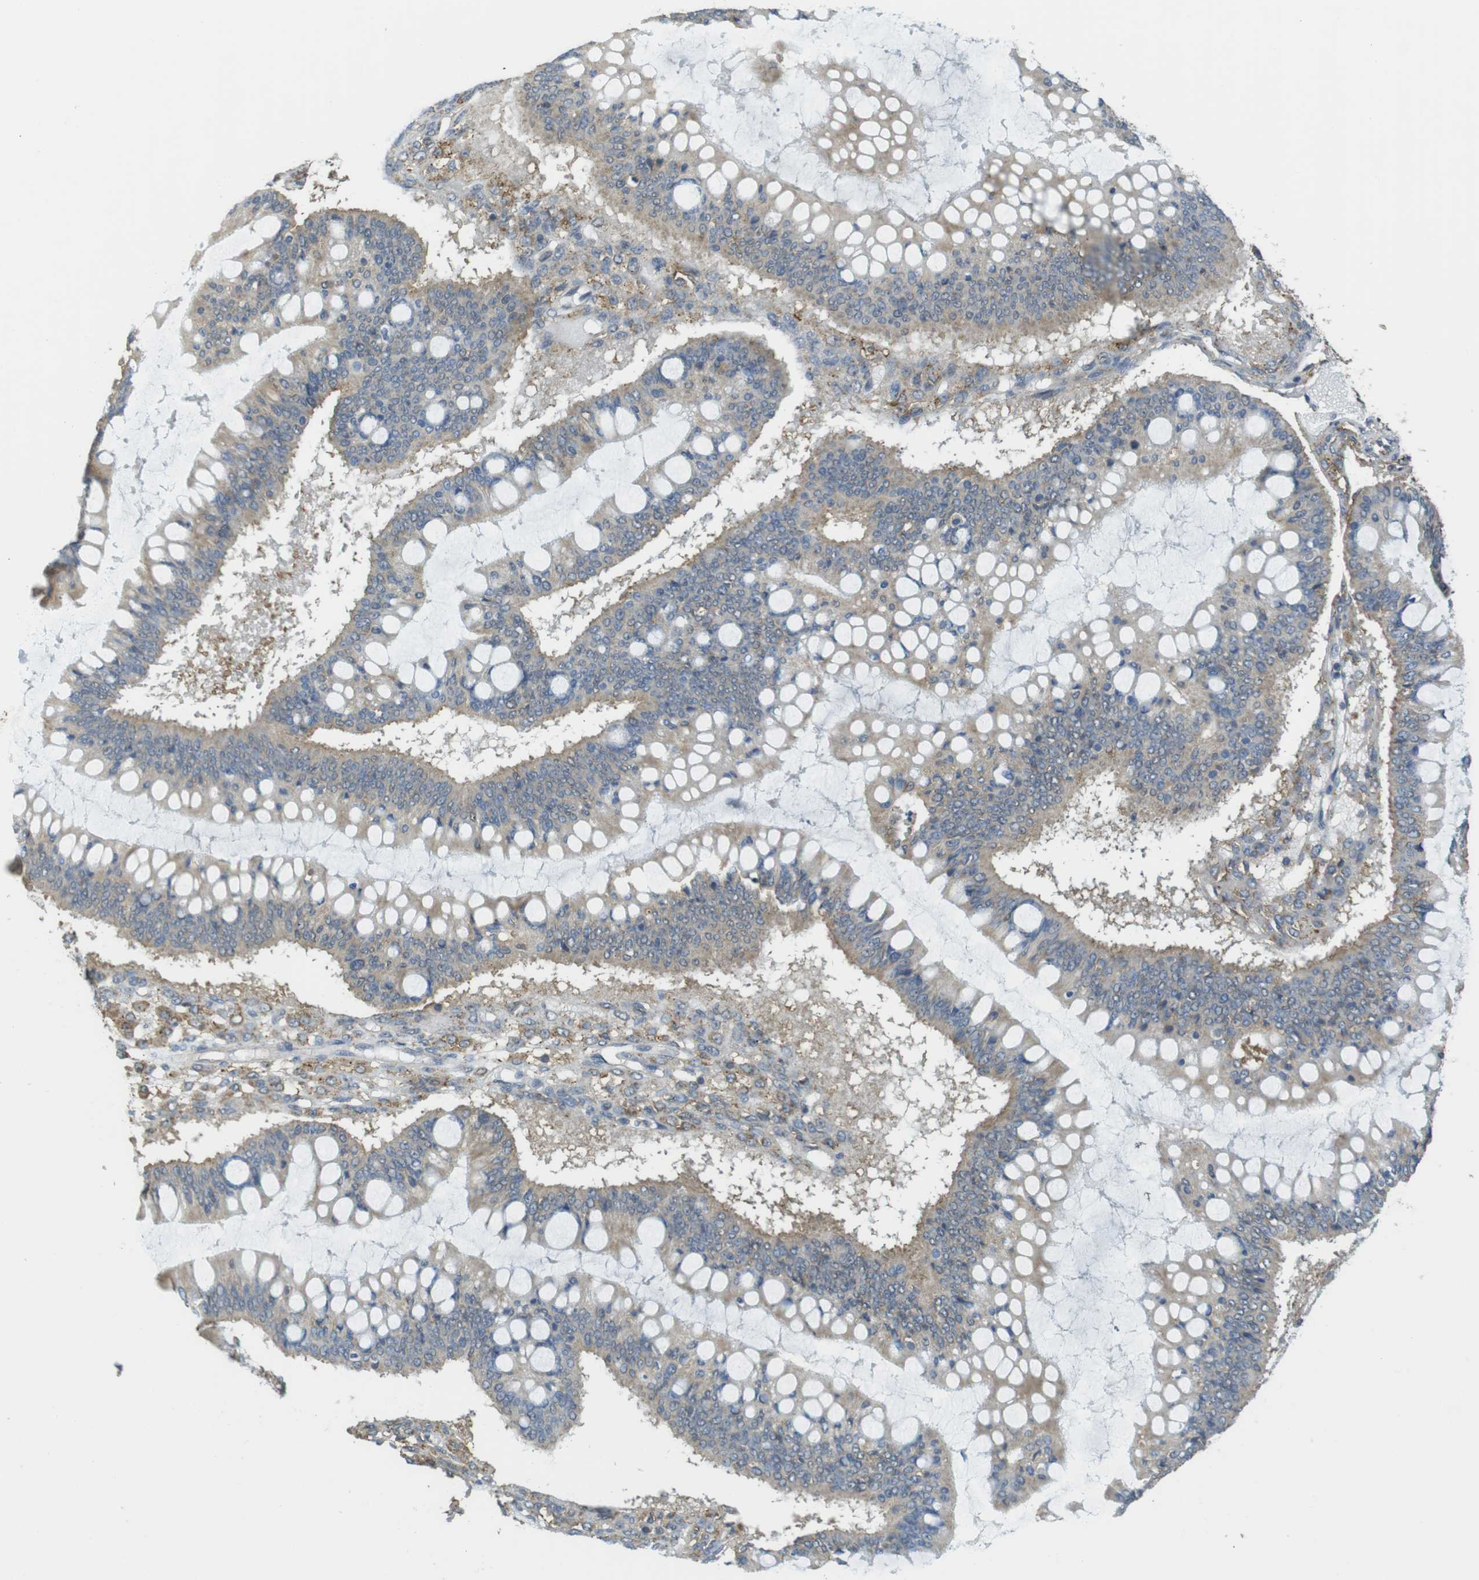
{"staining": {"intensity": "weak", "quantity": ">75%", "location": "cytoplasmic/membranous"}, "tissue": "ovarian cancer", "cell_type": "Tumor cells", "image_type": "cancer", "snomed": [{"axis": "morphology", "description": "Cystadenocarcinoma, mucinous, NOS"}, {"axis": "topography", "description": "Ovary"}], "caption": "Brown immunohistochemical staining in human ovarian mucinous cystadenocarcinoma exhibits weak cytoplasmic/membranous staining in about >75% of tumor cells. The protein of interest is stained brown, and the nuclei are stained in blue (DAB IHC with brightfield microscopy, high magnification).", "gene": "BRI3BP", "patient": {"sex": "female", "age": 73}}